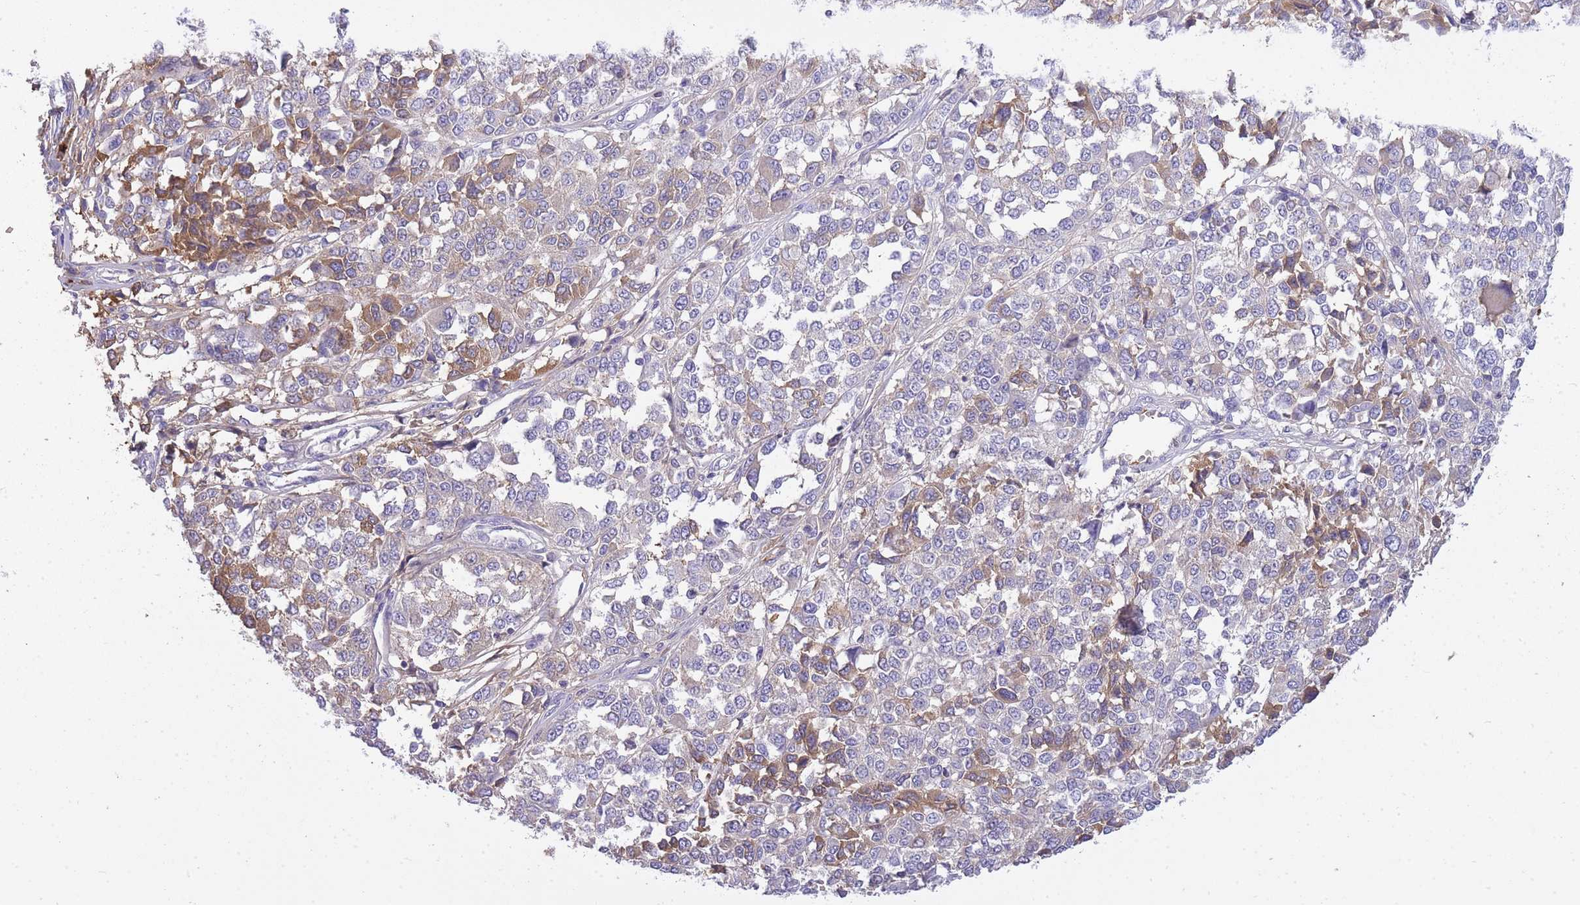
{"staining": {"intensity": "moderate", "quantity": "<25%", "location": "cytoplasmic/membranous"}, "tissue": "melanoma", "cell_type": "Tumor cells", "image_type": "cancer", "snomed": [{"axis": "morphology", "description": "Malignant melanoma, Metastatic site"}, {"axis": "topography", "description": "Lymph node"}], "caption": "Human malignant melanoma (metastatic site) stained with a protein marker displays moderate staining in tumor cells.", "gene": "IGKV1D-42", "patient": {"sex": "male", "age": 44}}